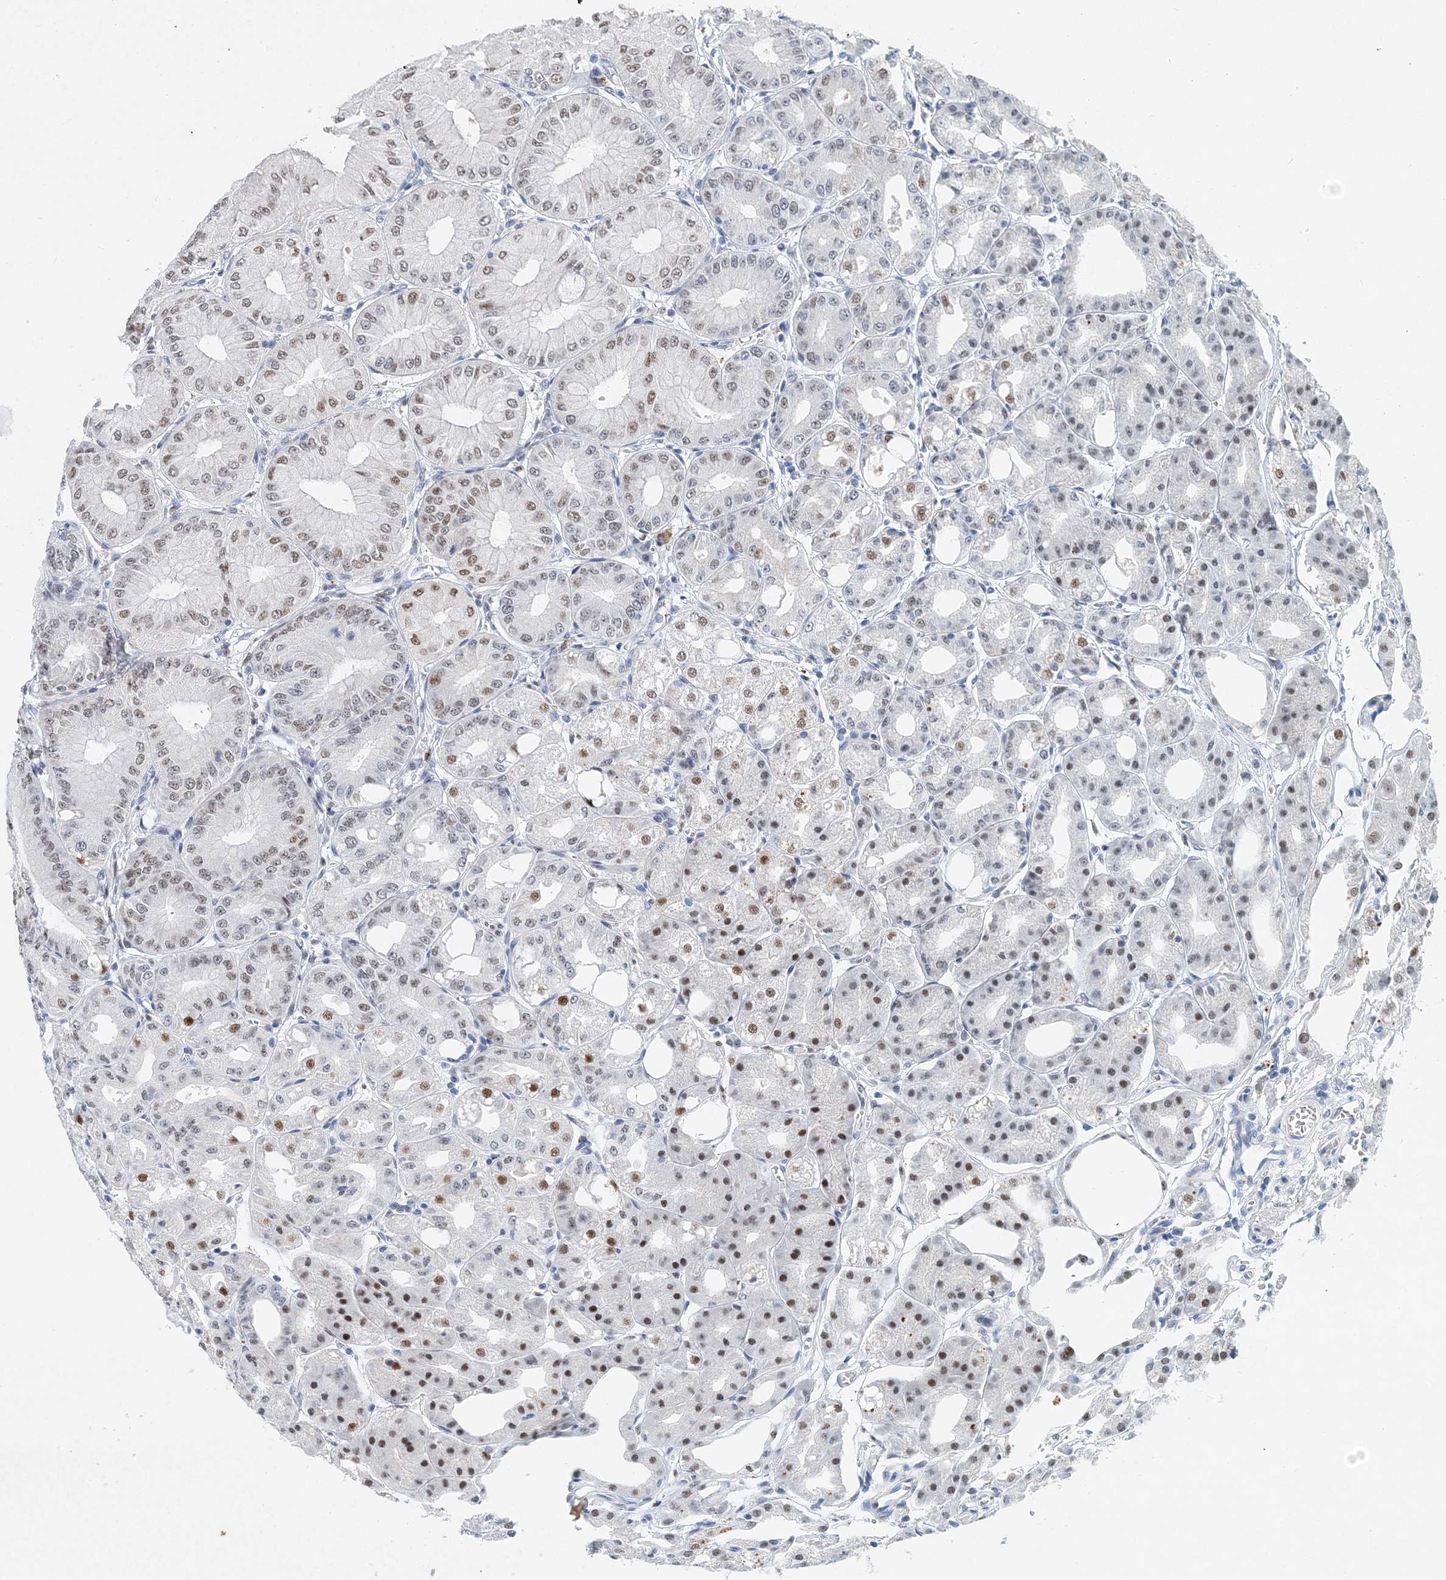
{"staining": {"intensity": "strong", "quantity": "25%-75%", "location": "nuclear"}, "tissue": "stomach", "cell_type": "Glandular cells", "image_type": "normal", "snomed": [{"axis": "morphology", "description": "Normal tissue, NOS"}, {"axis": "topography", "description": "Stomach, lower"}], "caption": "Stomach stained for a protein (brown) shows strong nuclear positive staining in approximately 25%-75% of glandular cells.", "gene": "KPNA4", "patient": {"sex": "male", "age": 71}}